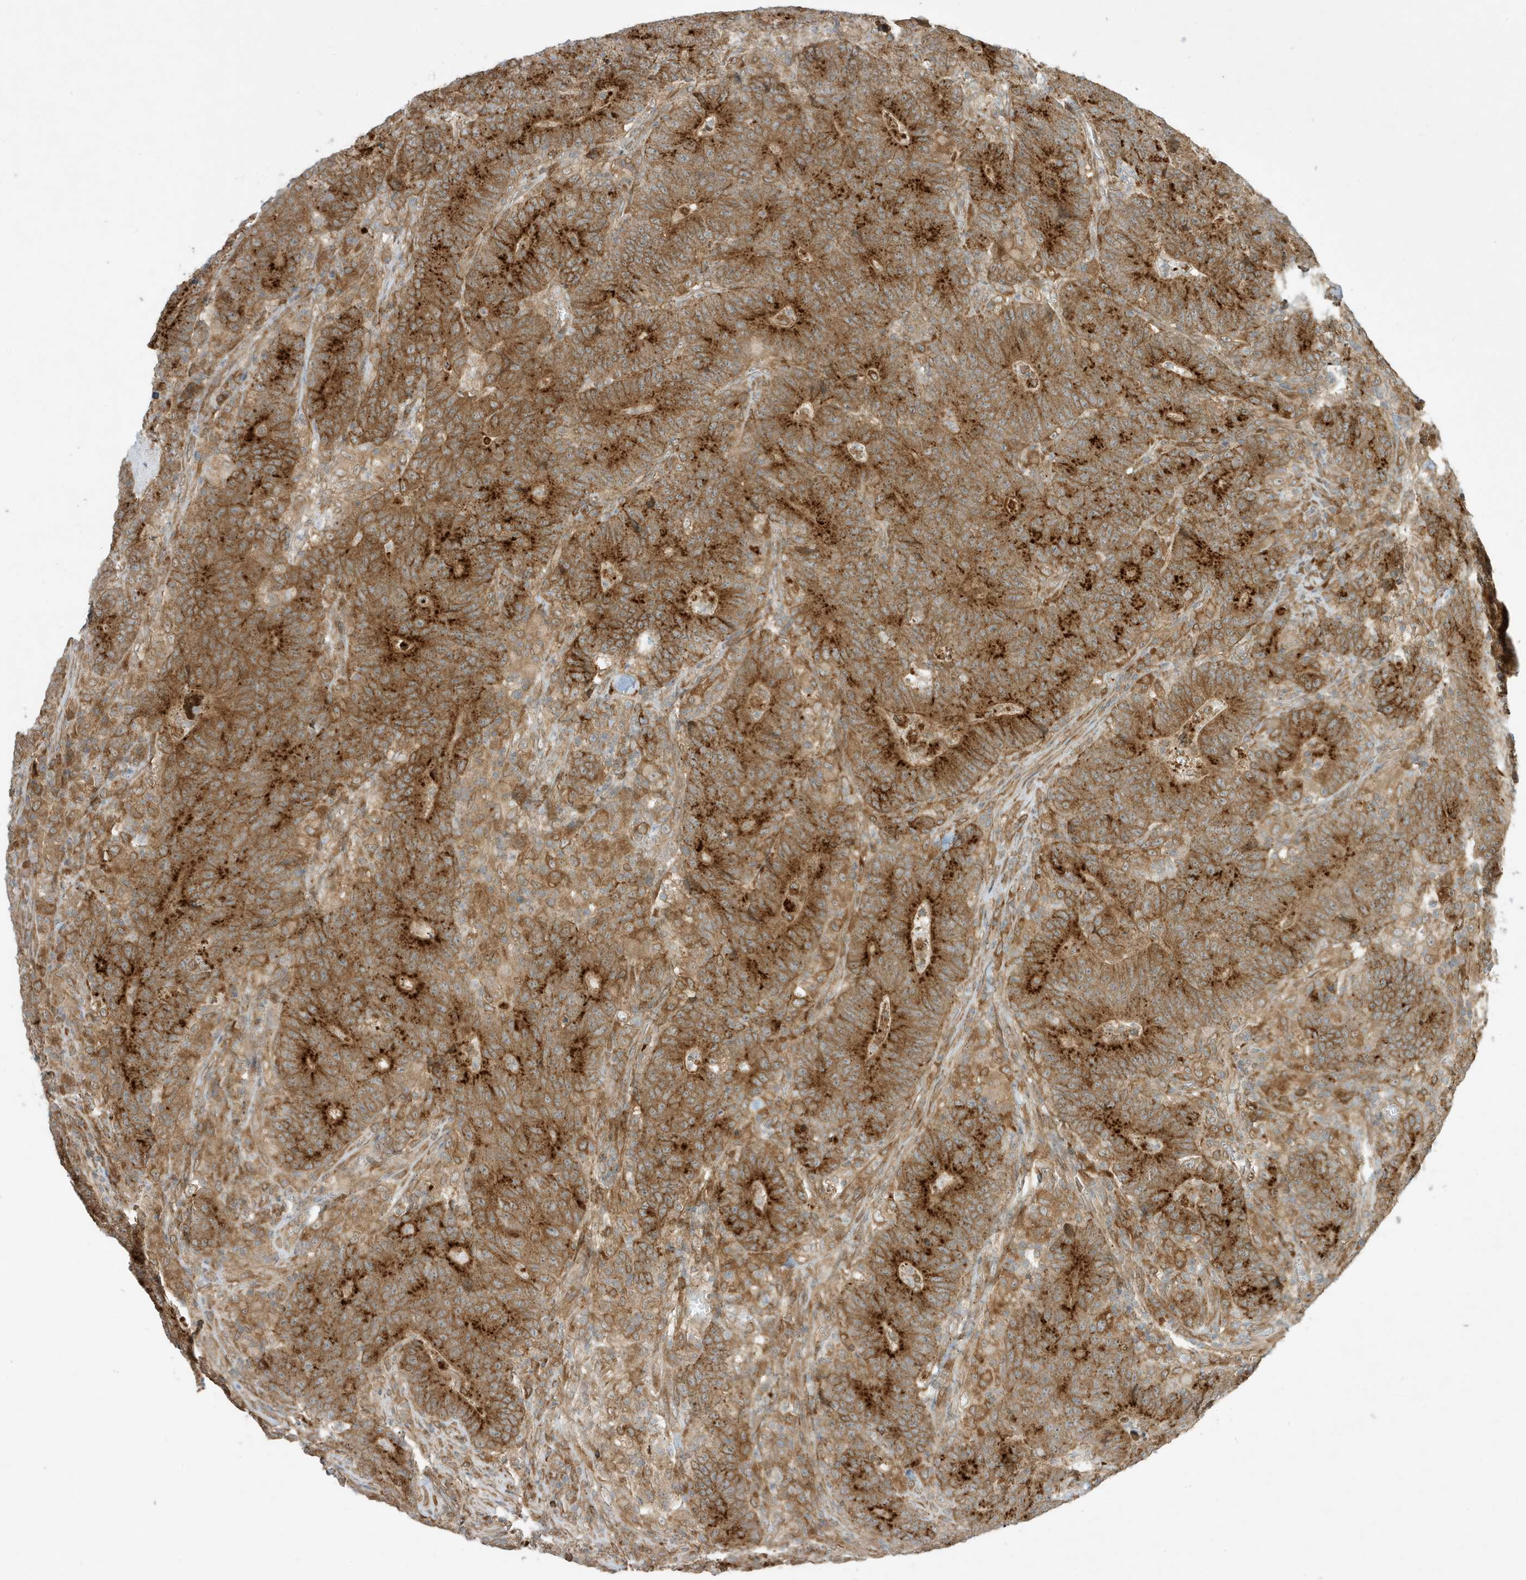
{"staining": {"intensity": "strong", "quantity": ">75%", "location": "cytoplasmic/membranous"}, "tissue": "colorectal cancer", "cell_type": "Tumor cells", "image_type": "cancer", "snomed": [{"axis": "morphology", "description": "Normal tissue, NOS"}, {"axis": "morphology", "description": "Adenocarcinoma, NOS"}, {"axis": "topography", "description": "Colon"}], "caption": "An image of adenocarcinoma (colorectal) stained for a protein exhibits strong cytoplasmic/membranous brown staining in tumor cells. (DAB (3,3'-diaminobenzidine) = brown stain, brightfield microscopy at high magnification).", "gene": "SCARF2", "patient": {"sex": "female", "age": 75}}